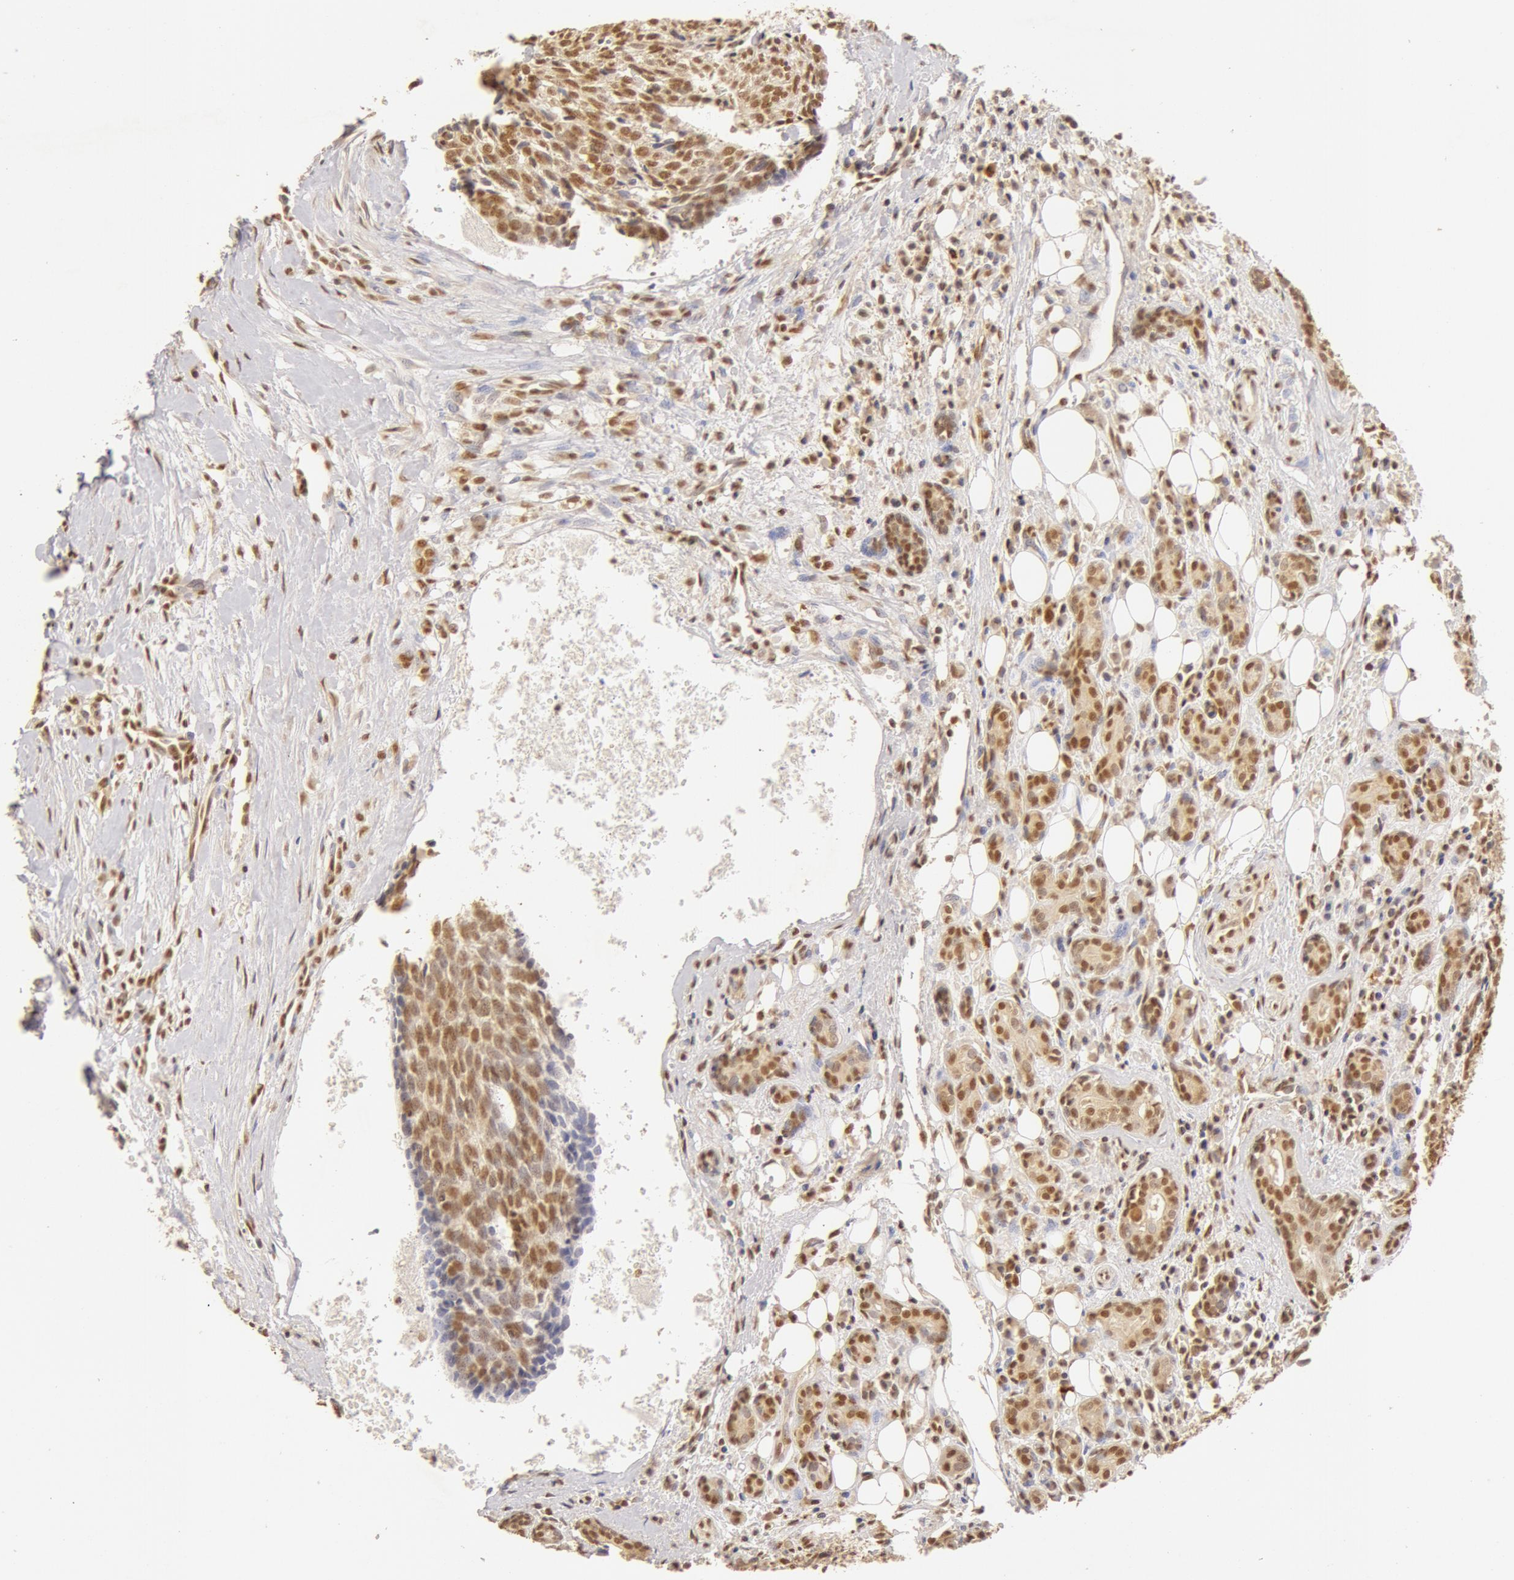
{"staining": {"intensity": "moderate", "quantity": ">75%", "location": "cytoplasmic/membranous,nuclear"}, "tissue": "head and neck cancer", "cell_type": "Tumor cells", "image_type": "cancer", "snomed": [{"axis": "morphology", "description": "Squamous cell carcinoma, NOS"}, {"axis": "topography", "description": "Salivary gland"}, {"axis": "topography", "description": "Head-Neck"}], "caption": "Immunohistochemistry (IHC) histopathology image of head and neck squamous cell carcinoma stained for a protein (brown), which shows medium levels of moderate cytoplasmic/membranous and nuclear expression in about >75% of tumor cells.", "gene": "SNRNP70", "patient": {"sex": "male", "age": 70}}